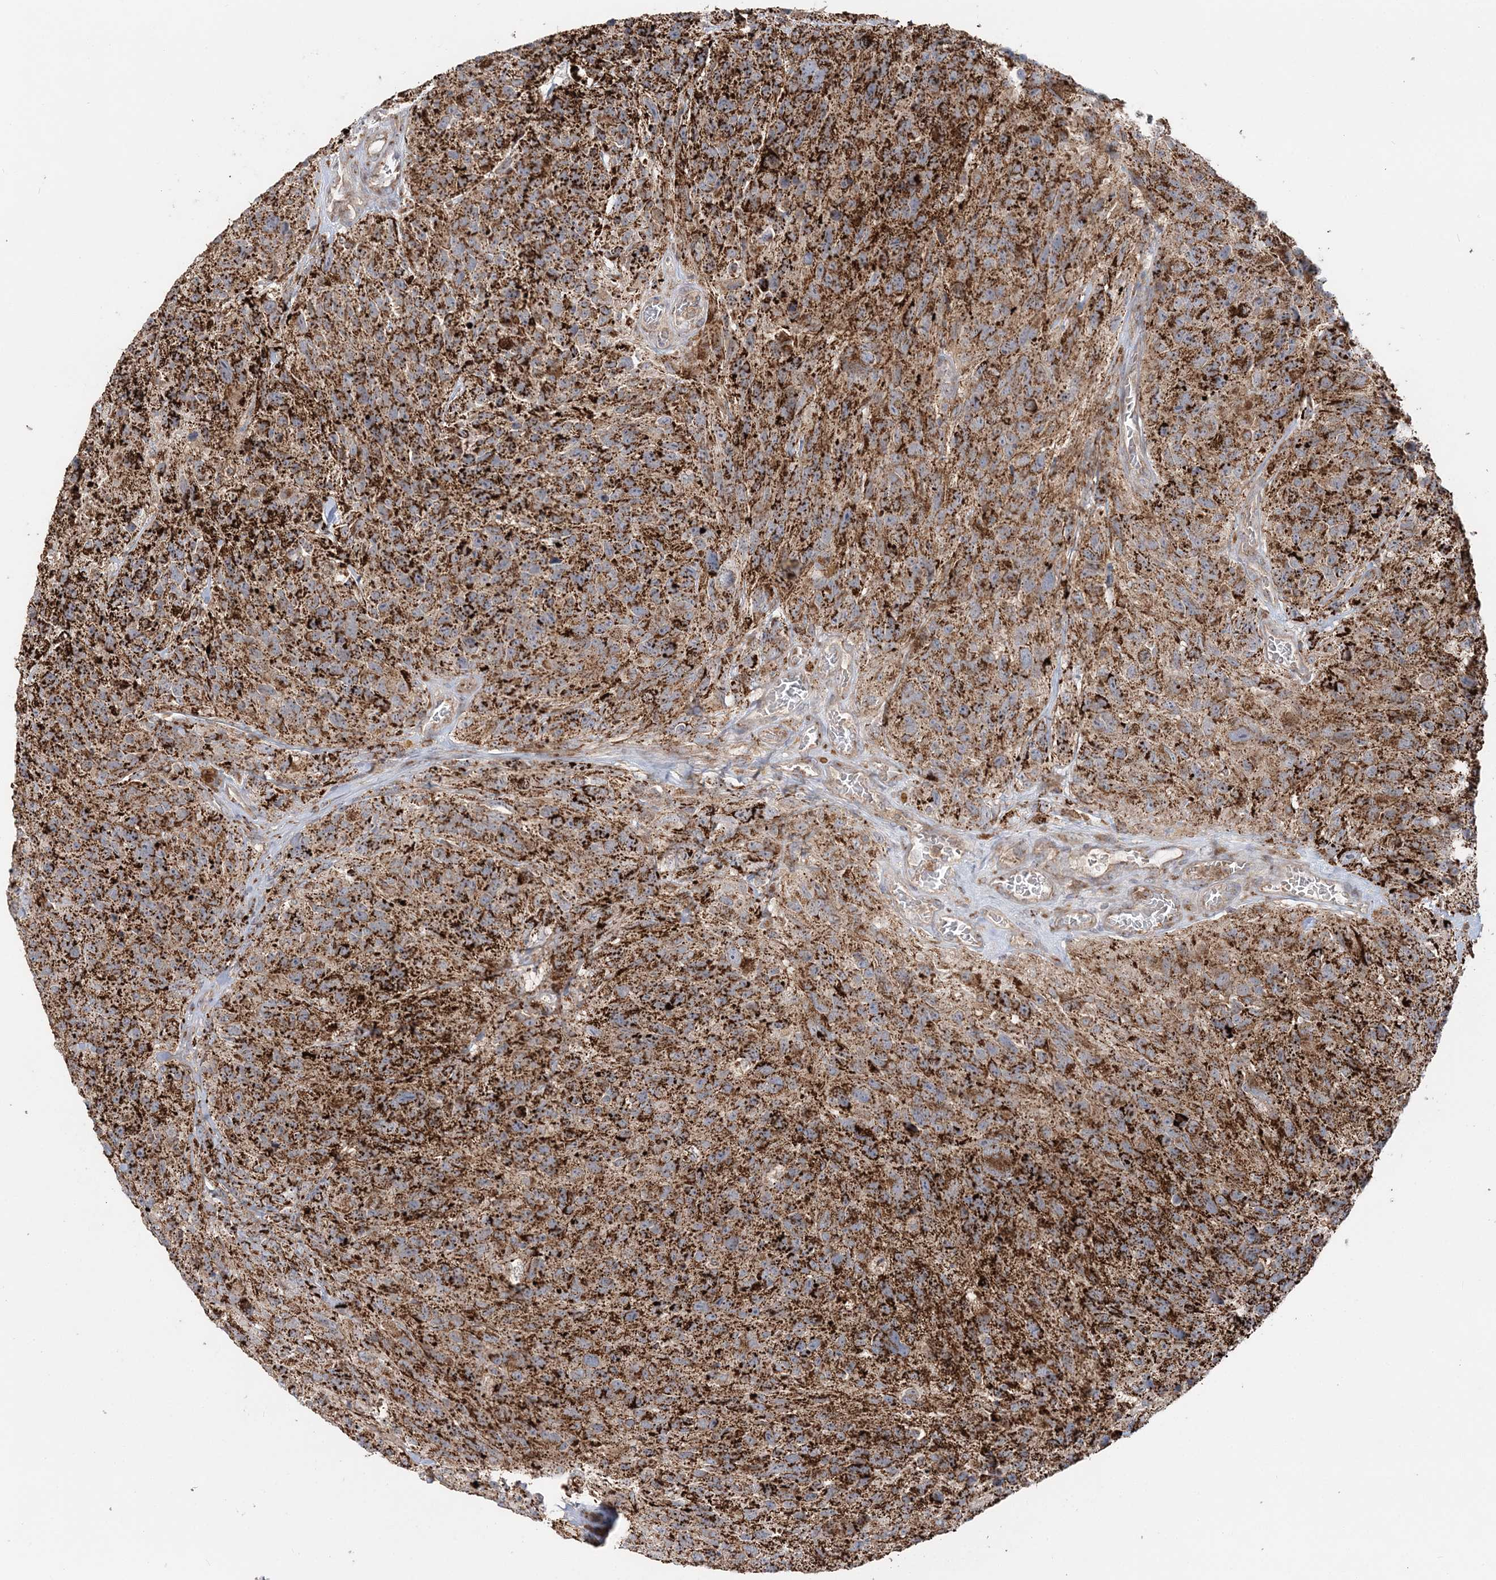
{"staining": {"intensity": "strong", "quantity": ">75%", "location": "cytoplasmic/membranous"}, "tissue": "glioma", "cell_type": "Tumor cells", "image_type": "cancer", "snomed": [{"axis": "morphology", "description": "Glioma, malignant, High grade"}, {"axis": "topography", "description": "Brain"}], "caption": "A brown stain shows strong cytoplasmic/membranous positivity of a protein in malignant high-grade glioma tumor cells. (brown staining indicates protein expression, while blue staining denotes nuclei).", "gene": "ABCC3", "patient": {"sex": "male", "age": 69}}